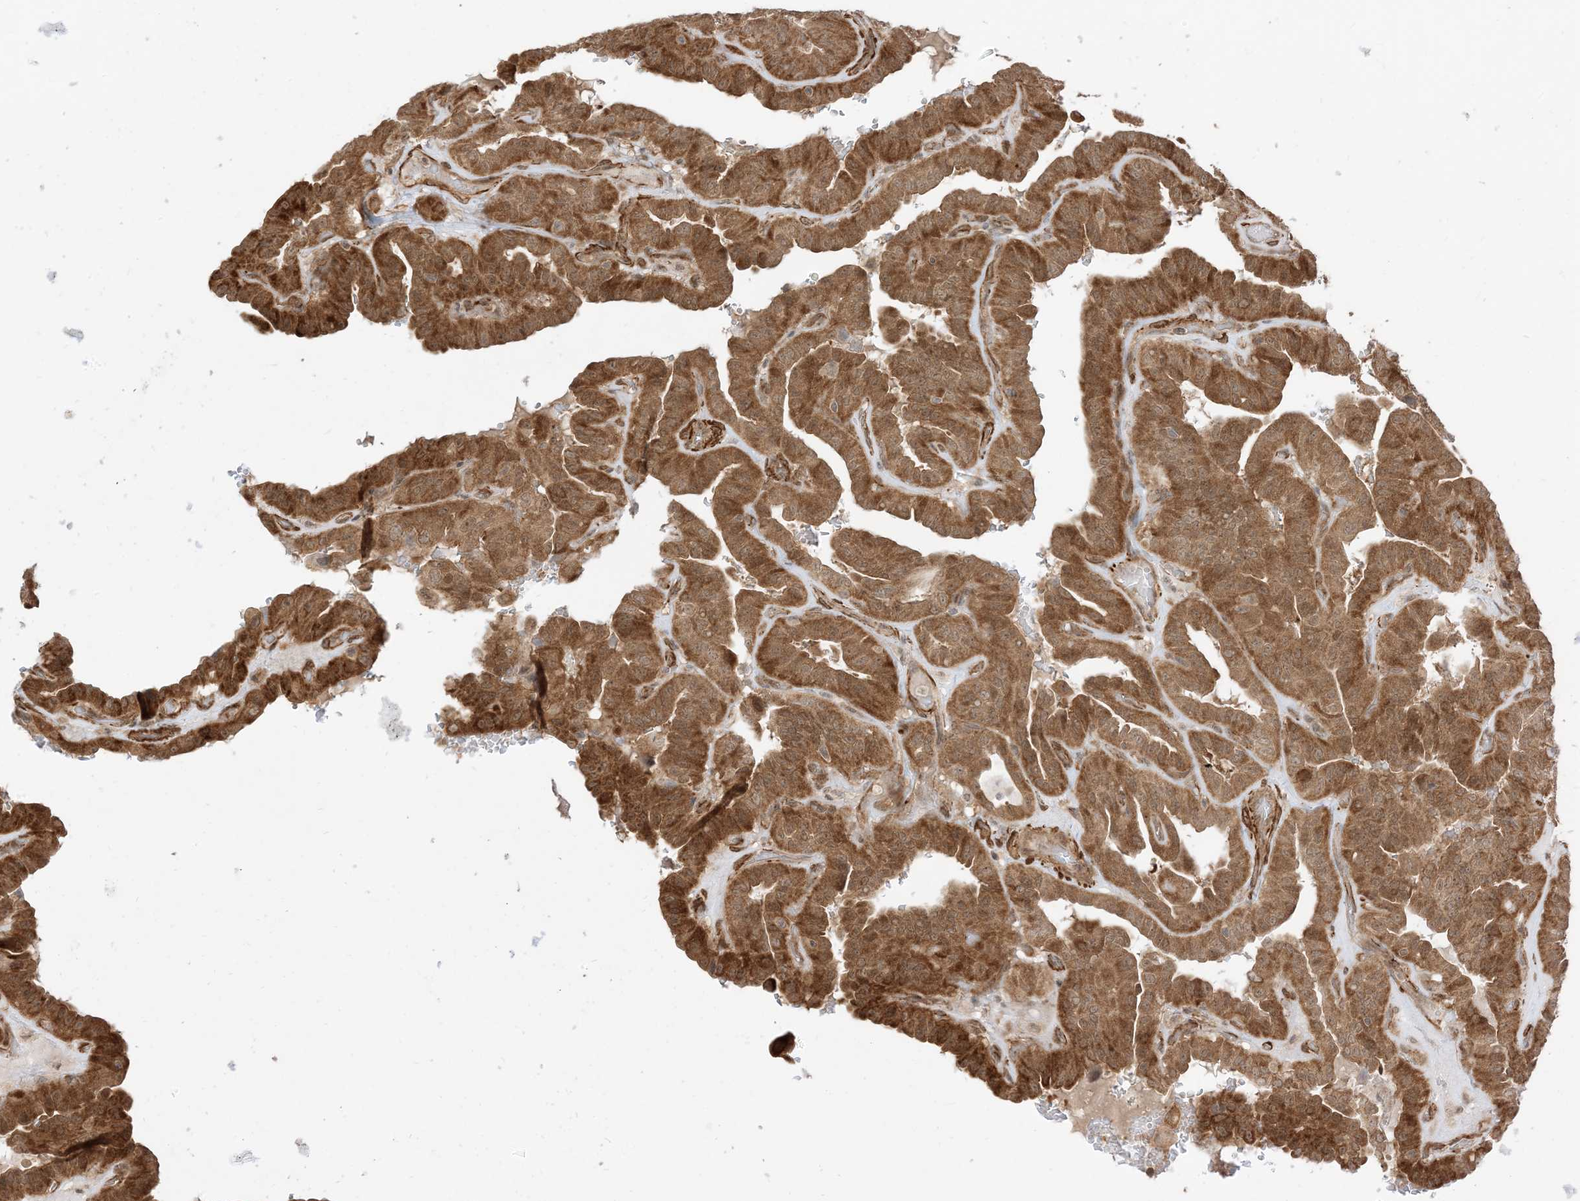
{"staining": {"intensity": "strong", "quantity": ">75%", "location": "cytoplasmic/membranous"}, "tissue": "thyroid cancer", "cell_type": "Tumor cells", "image_type": "cancer", "snomed": [{"axis": "morphology", "description": "Papillary adenocarcinoma, NOS"}, {"axis": "topography", "description": "Thyroid gland"}], "caption": "The histopathology image reveals a brown stain indicating the presence of a protein in the cytoplasmic/membranous of tumor cells in thyroid cancer (papillary adenocarcinoma).", "gene": "TBCC", "patient": {"sex": "male", "age": 77}}